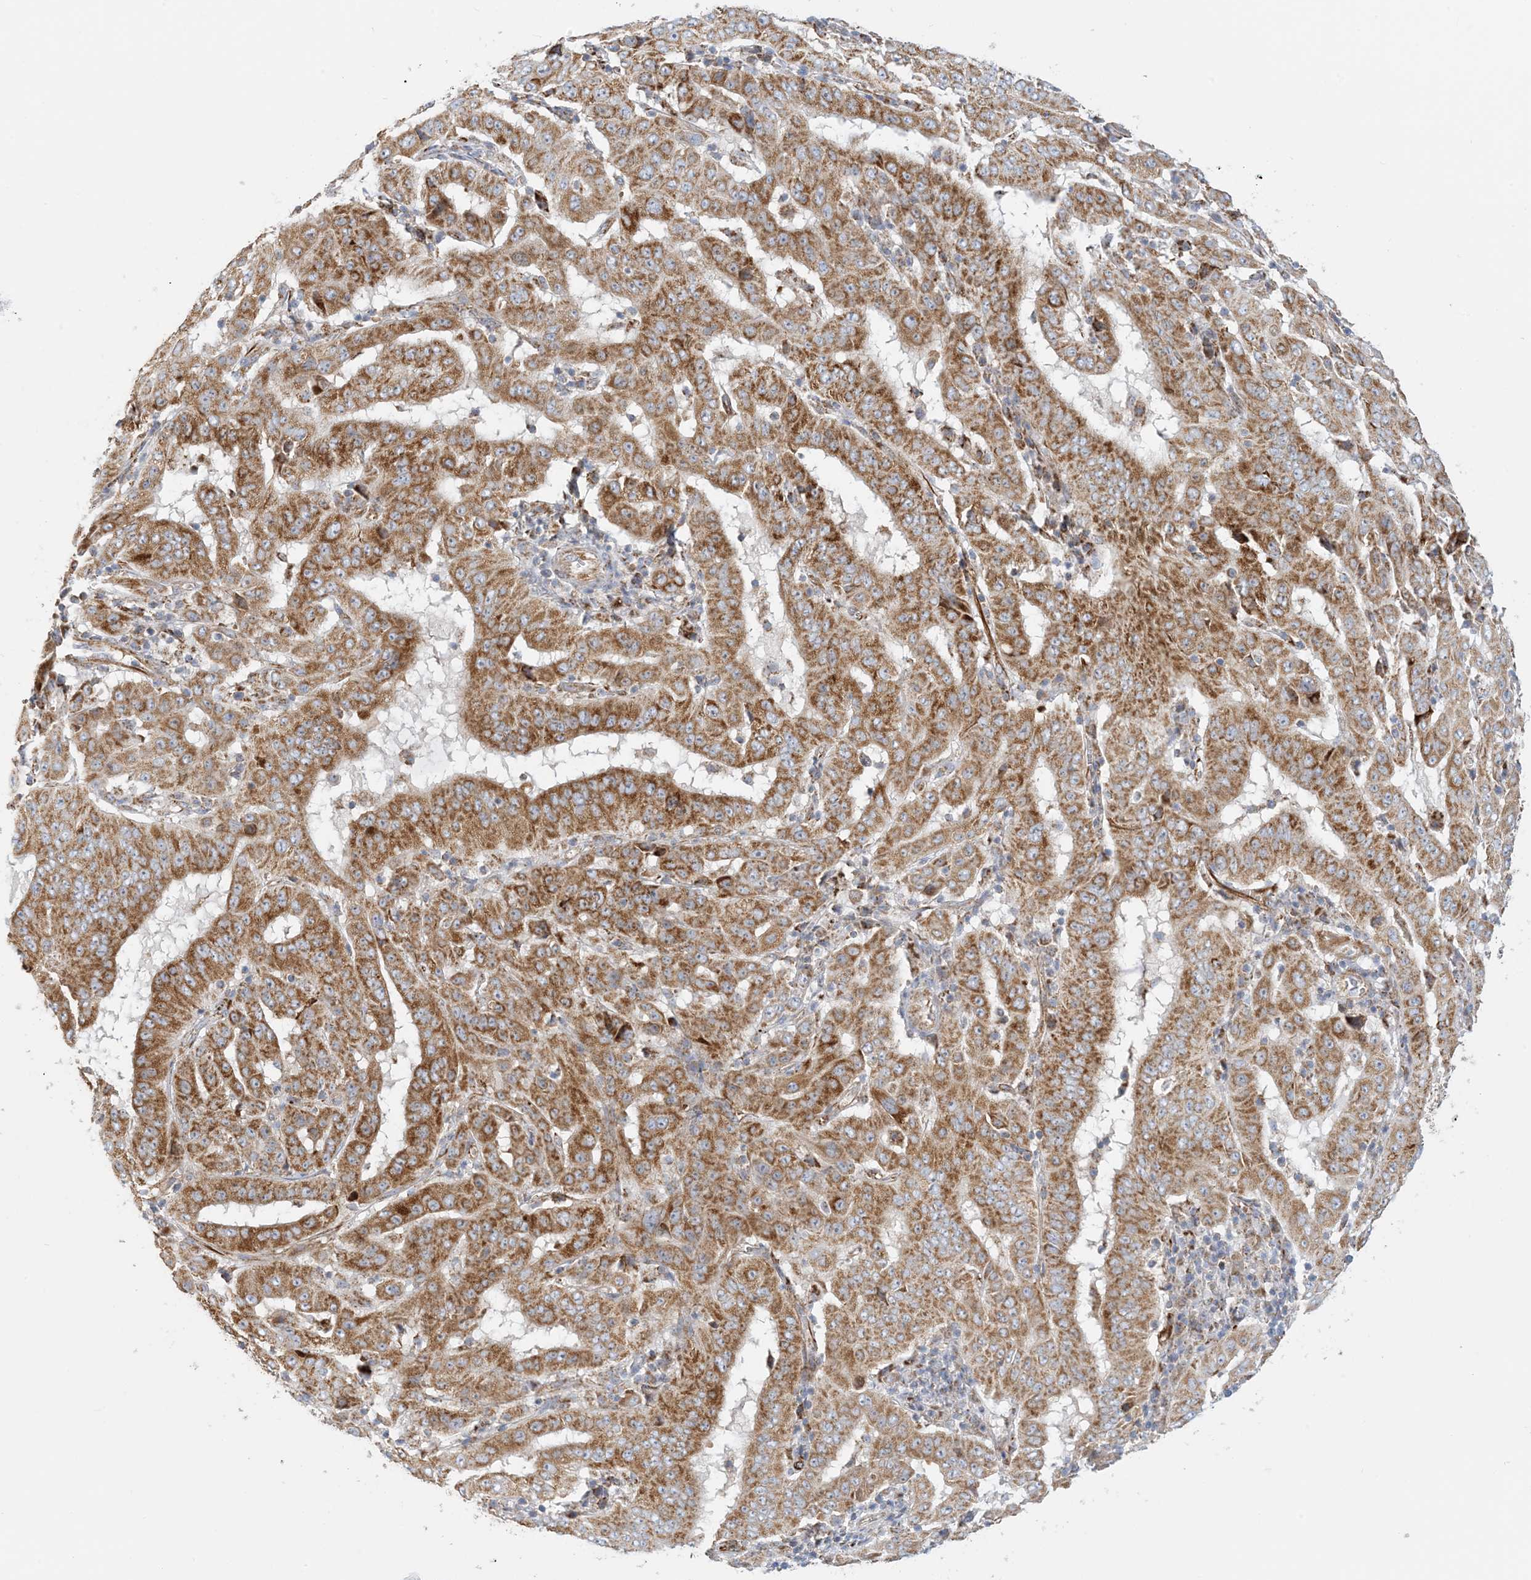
{"staining": {"intensity": "moderate", "quantity": ">75%", "location": "cytoplasmic/membranous"}, "tissue": "pancreatic cancer", "cell_type": "Tumor cells", "image_type": "cancer", "snomed": [{"axis": "morphology", "description": "Adenocarcinoma, NOS"}, {"axis": "topography", "description": "Pancreas"}], "caption": "Protein staining exhibits moderate cytoplasmic/membranous positivity in approximately >75% of tumor cells in pancreatic adenocarcinoma.", "gene": "COA3", "patient": {"sex": "male", "age": 63}}